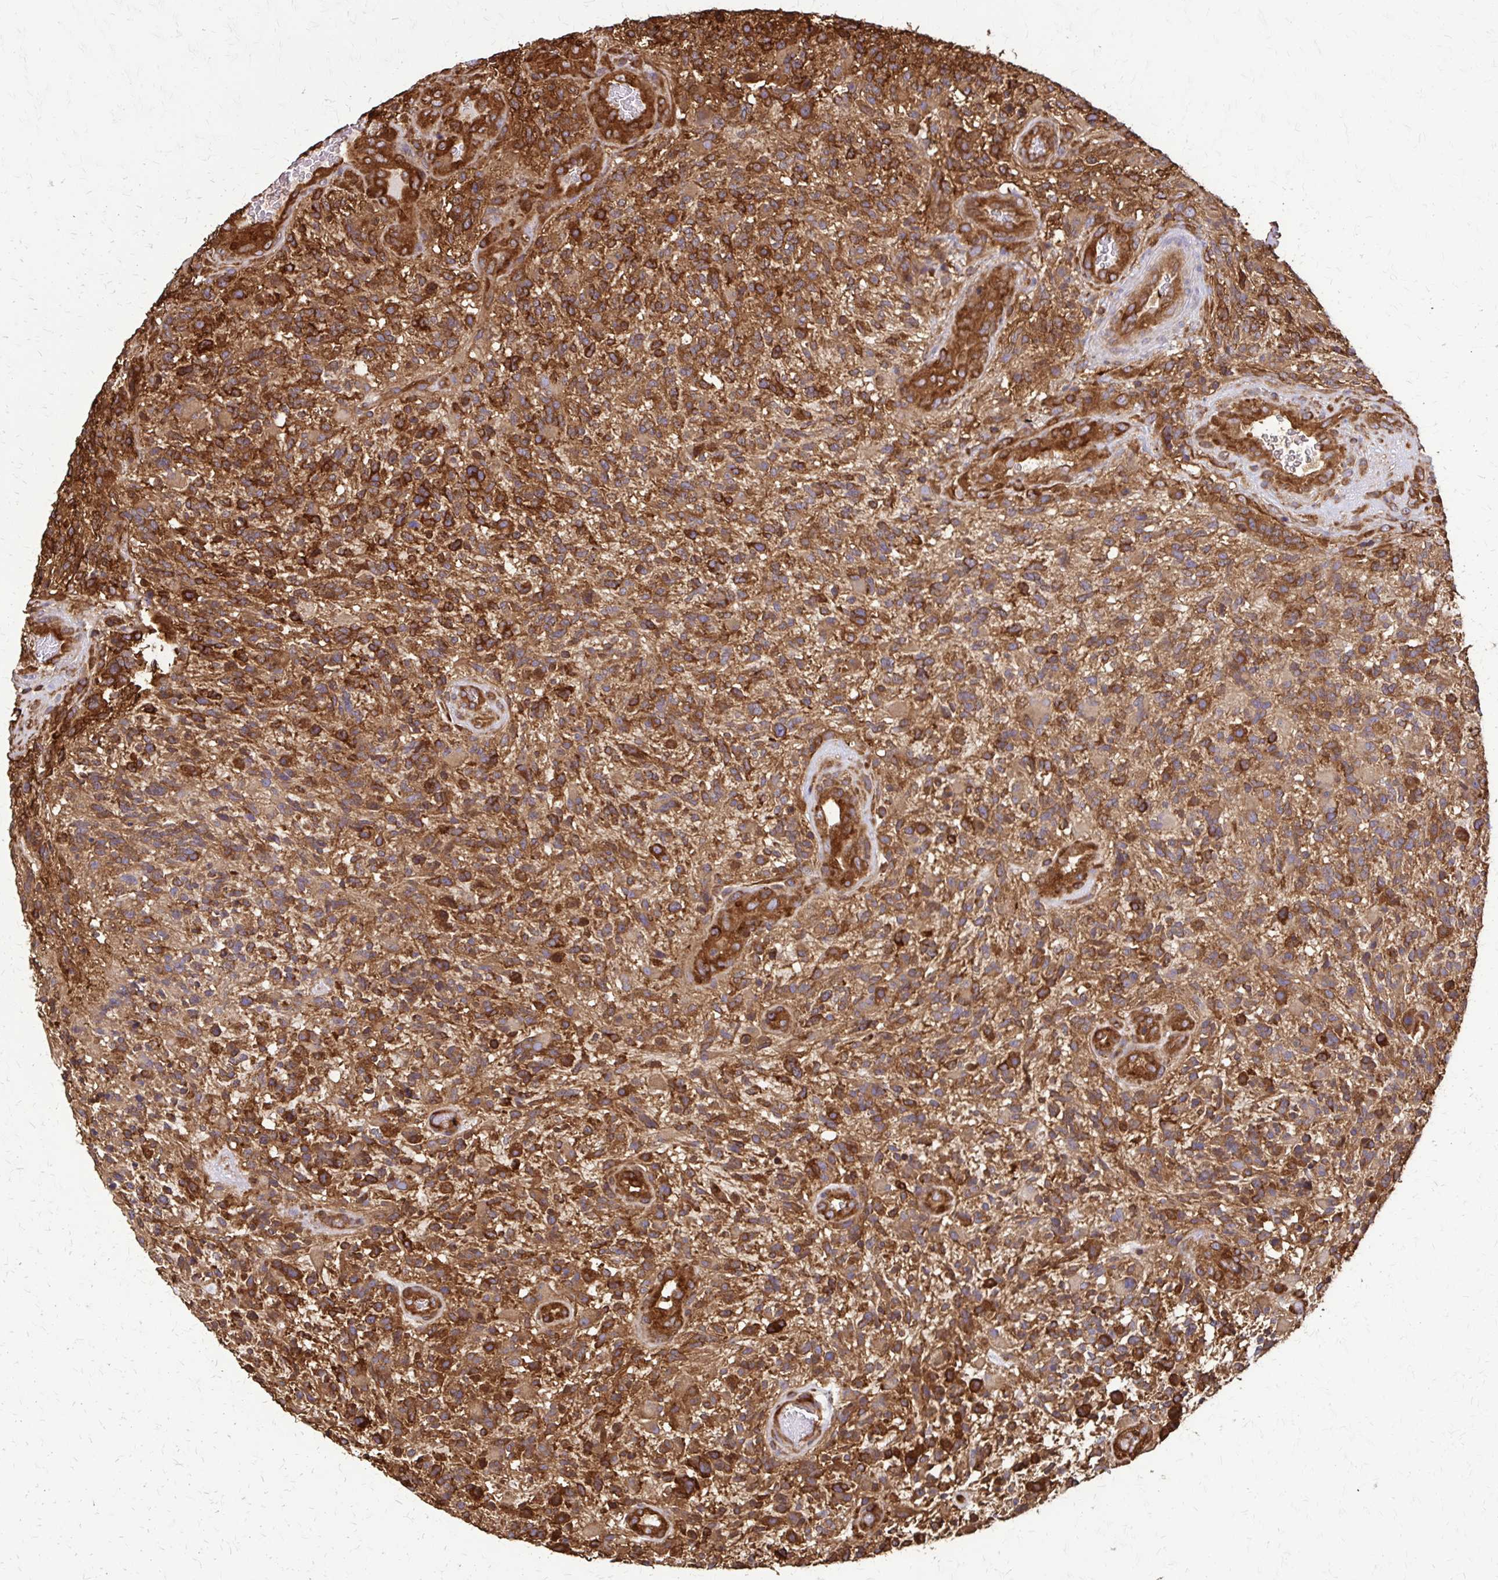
{"staining": {"intensity": "strong", "quantity": ">75%", "location": "cytoplasmic/membranous"}, "tissue": "glioma", "cell_type": "Tumor cells", "image_type": "cancer", "snomed": [{"axis": "morphology", "description": "Glioma, malignant, High grade"}, {"axis": "topography", "description": "Brain"}], "caption": "Protein expression analysis of human malignant glioma (high-grade) reveals strong cytoplasmic/membranous staining in about >75% of tumor cells. The staining was performed using DAB (3,3'-diaminobenzidine), with brown indicating positive protein expression. Nuclei are stained blue with hematoxylin.", "gene": "EEF2", "patient": {"sex": "female", "age": 71}}